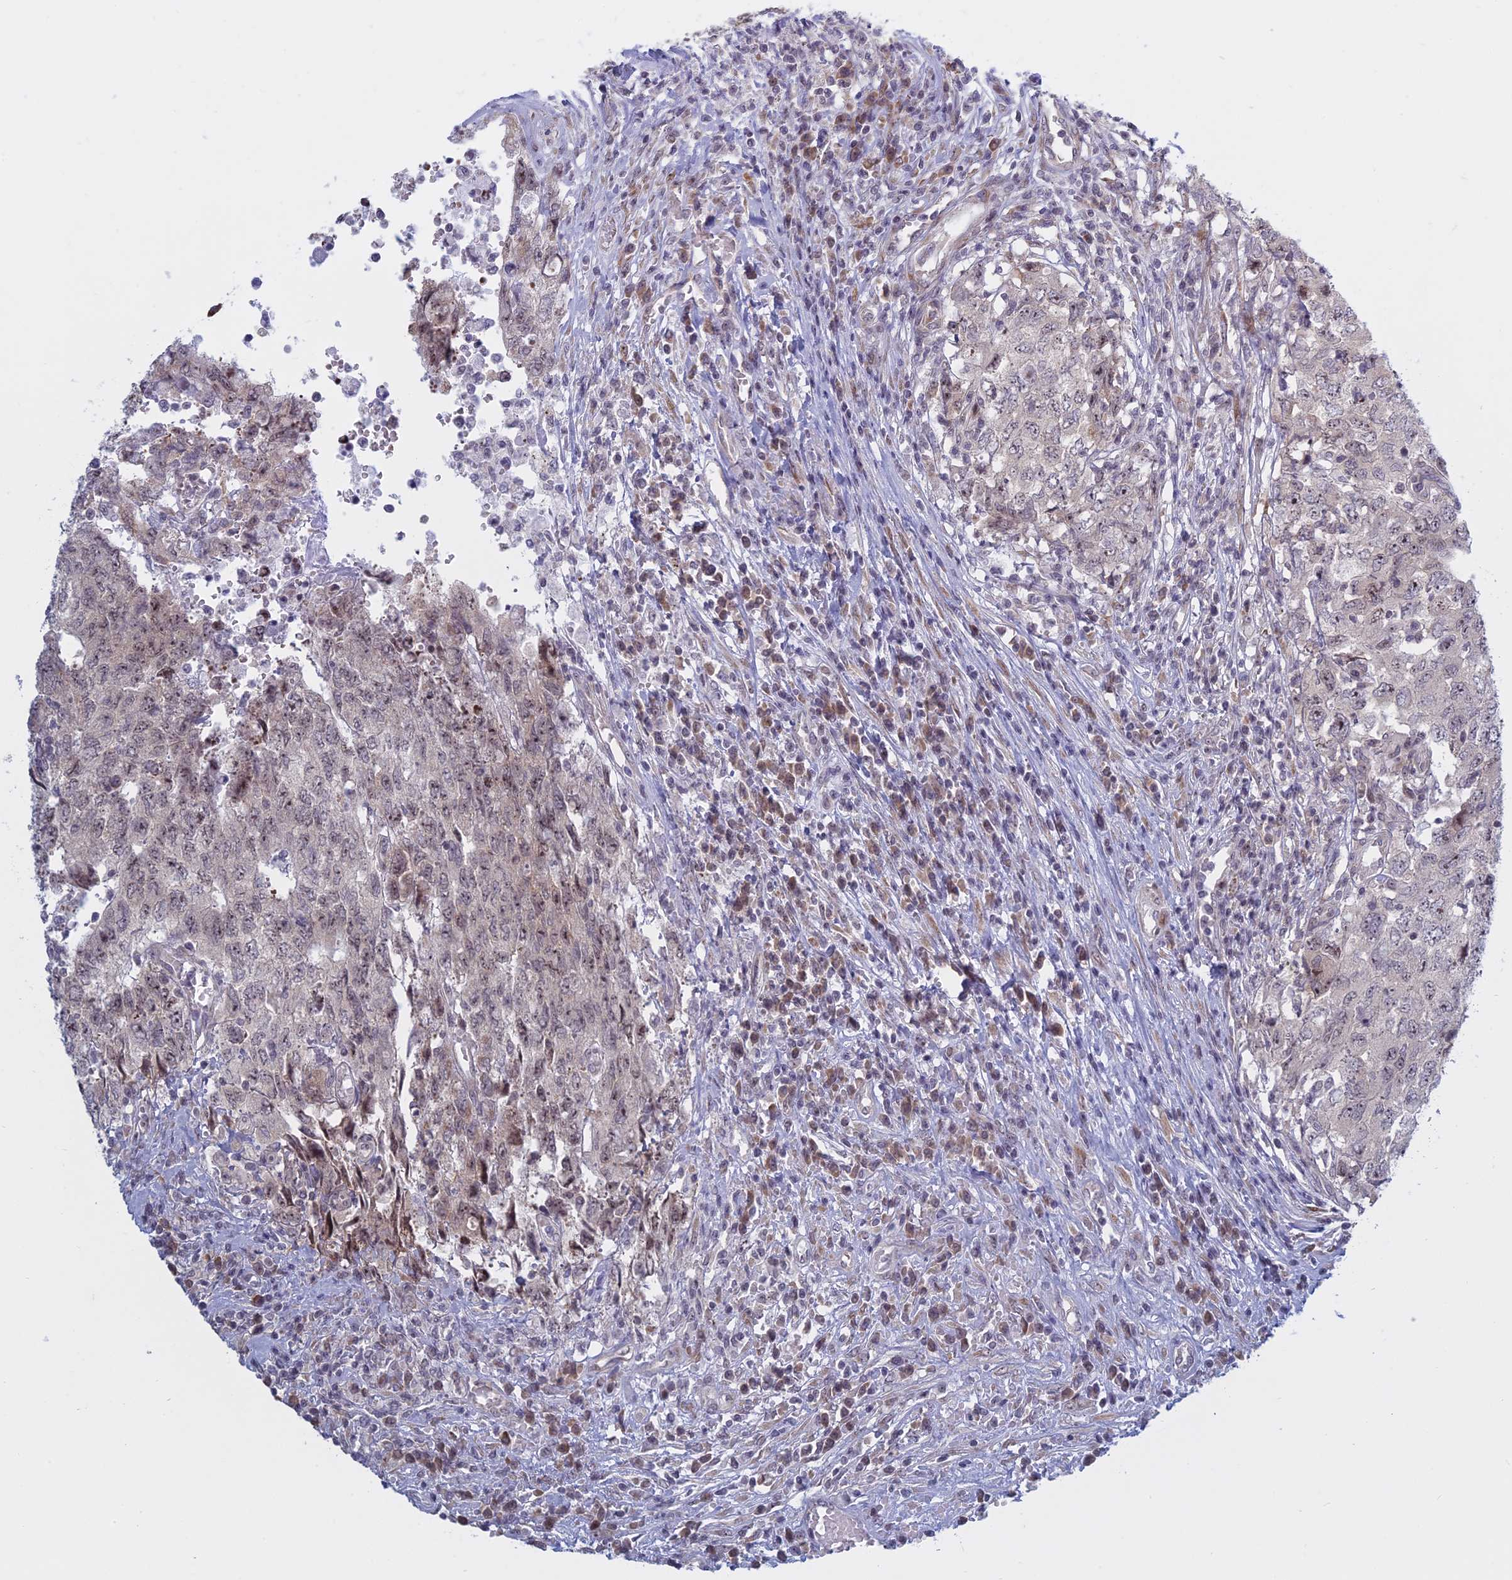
{"staining": {"intensity": "weak", "quantity": "25%-75%", "location": "cytoplasmic/membranous,nuclear"}, "tissue": "testis cancer", "cell_type": "Tumor cells", "image_type": "cancer", "snomed": [{"axis": "morphology", "description": "Carcinoma, Embryonal, NOS"}, {"axis": "topography", "description": "Testis"}], "caption": "An immunohistochemistry (IHC) photomicrograph of neoplastic tissue is shown. Protein staining in brown shows weak cytoplasmic/membranous and nuclear positivity in testis embryonal carcinoma within tumor cells.", "gene": "RPS19BP1", "patient": {"sex": "male", "age": 34}}